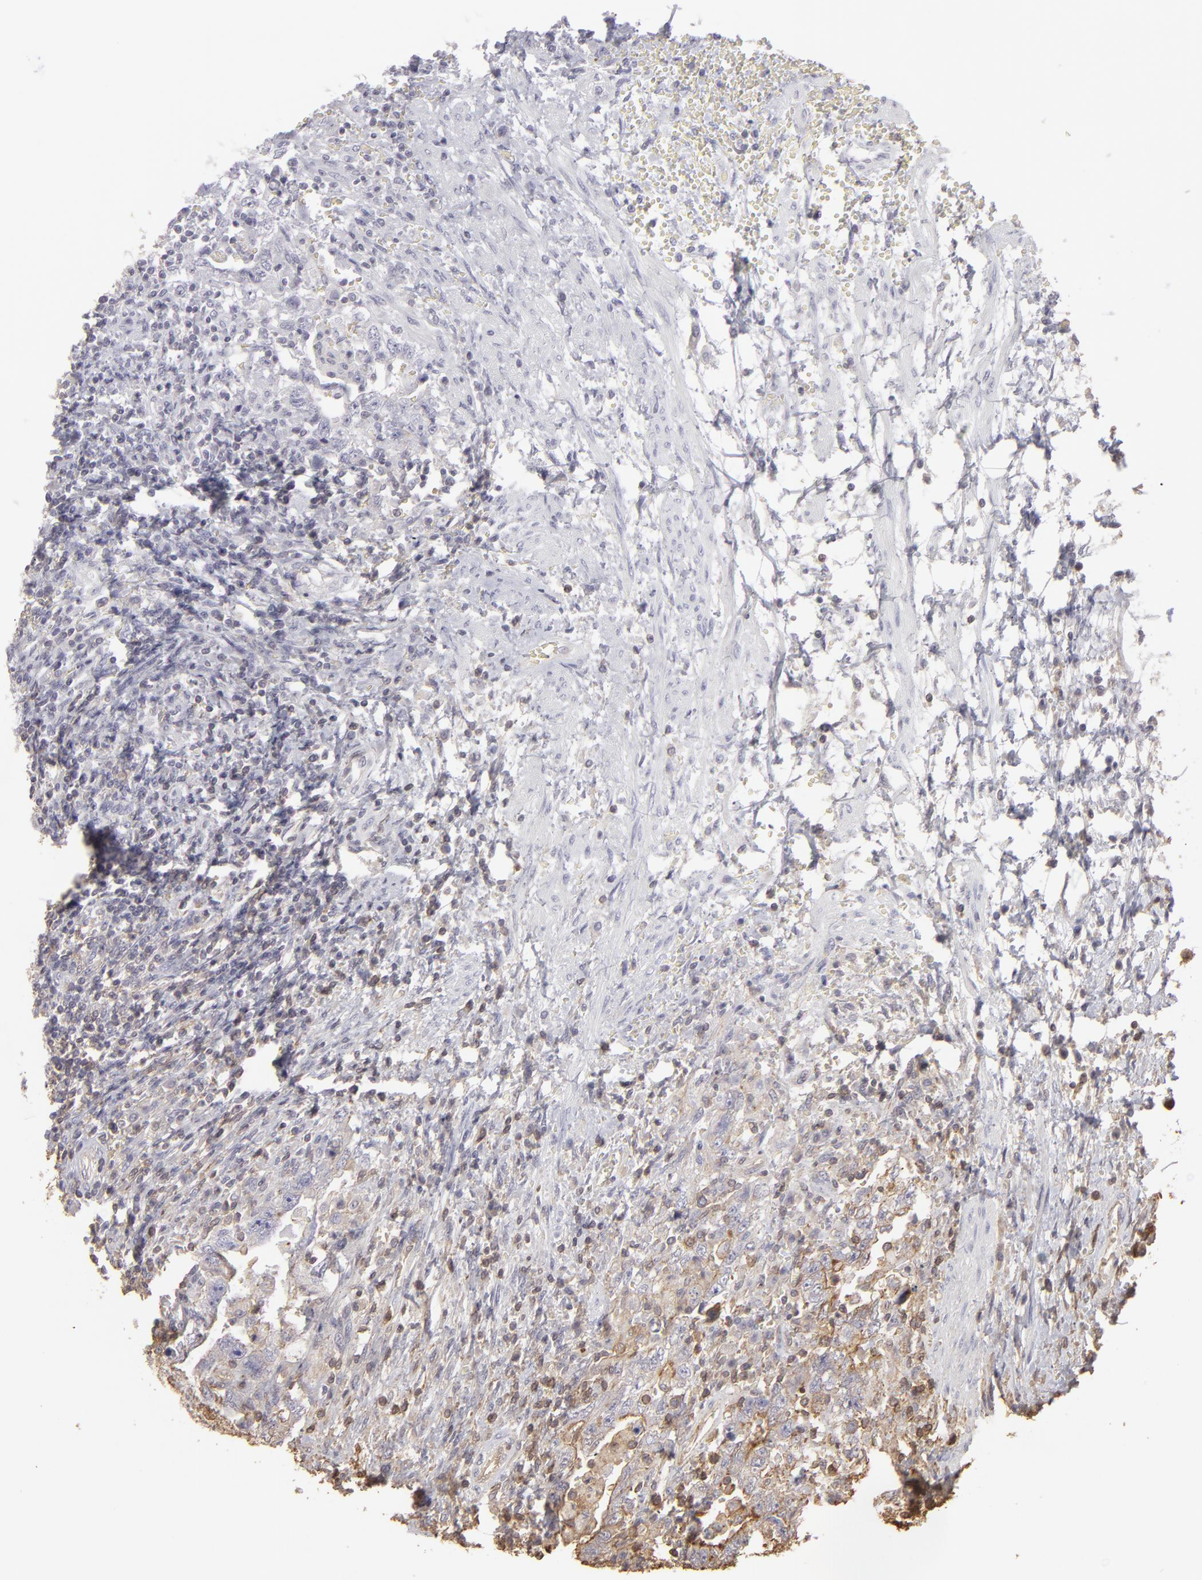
{"staining": {"intensity": "weak", "quantity": "25%-75%", "location": "cytoplasmic/membranous"}, "tissue": "testis cancer", "cell_type": "Tumor cells", "image_type": "cancer", "snomed": [{"axis": "morphology", "description": "Carcinoma, Embryonal, NOS"}, {"axis": "topography", "description": "Testis"}], "caption": "Immunohistochemical staining of testis cancer exhibits weak cytoplasmic/membranous protein expression in about 25%-75% of tumor cells. The protein of interest is shown in brown color, while the nuclei are stained blue.", "gene": "ACTB", "patient": {"sex": "male", "age": 26}}